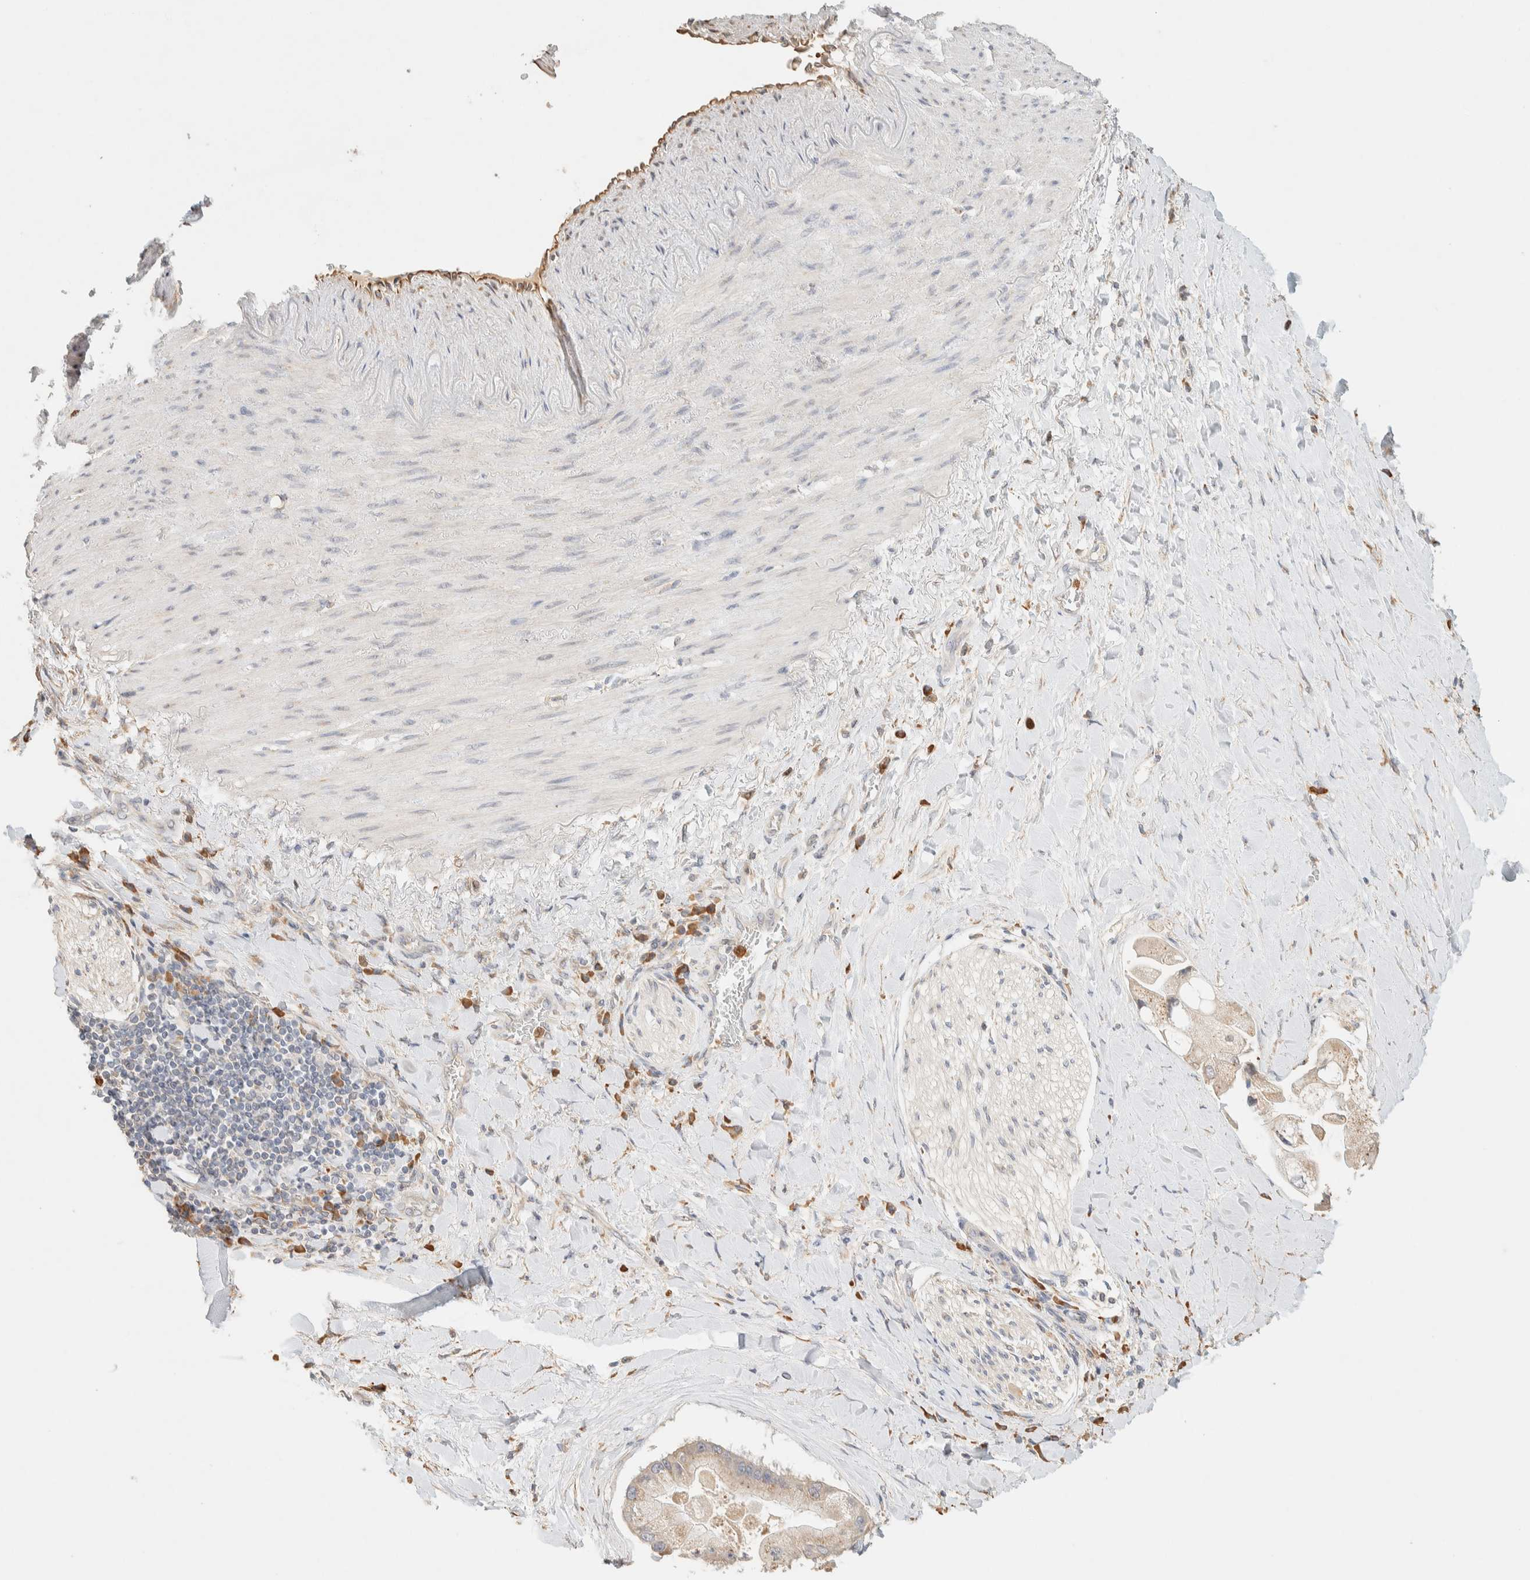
{"staining": {"intensity": "weak", "quantity": ">75%", "location": "cytoplasmic/membranous"}, "tissue": "liver cancer", "cell_type": "Tumor cells", "image_type": "cancer", "snomed": [{"axis": "morphology", "description": "Cholangiocarcinoma"}, {"axis": "topography", "description": "Liver"}], "caption": "Immunohistochemical staining of liver cholangiocarcinoma exhibits low levels of weak cytoplasmic/membranous protein expression in approximately >75% of tumor cells.", "gene": "TTC3", "patient": {"sex": "male", "age": 50}}